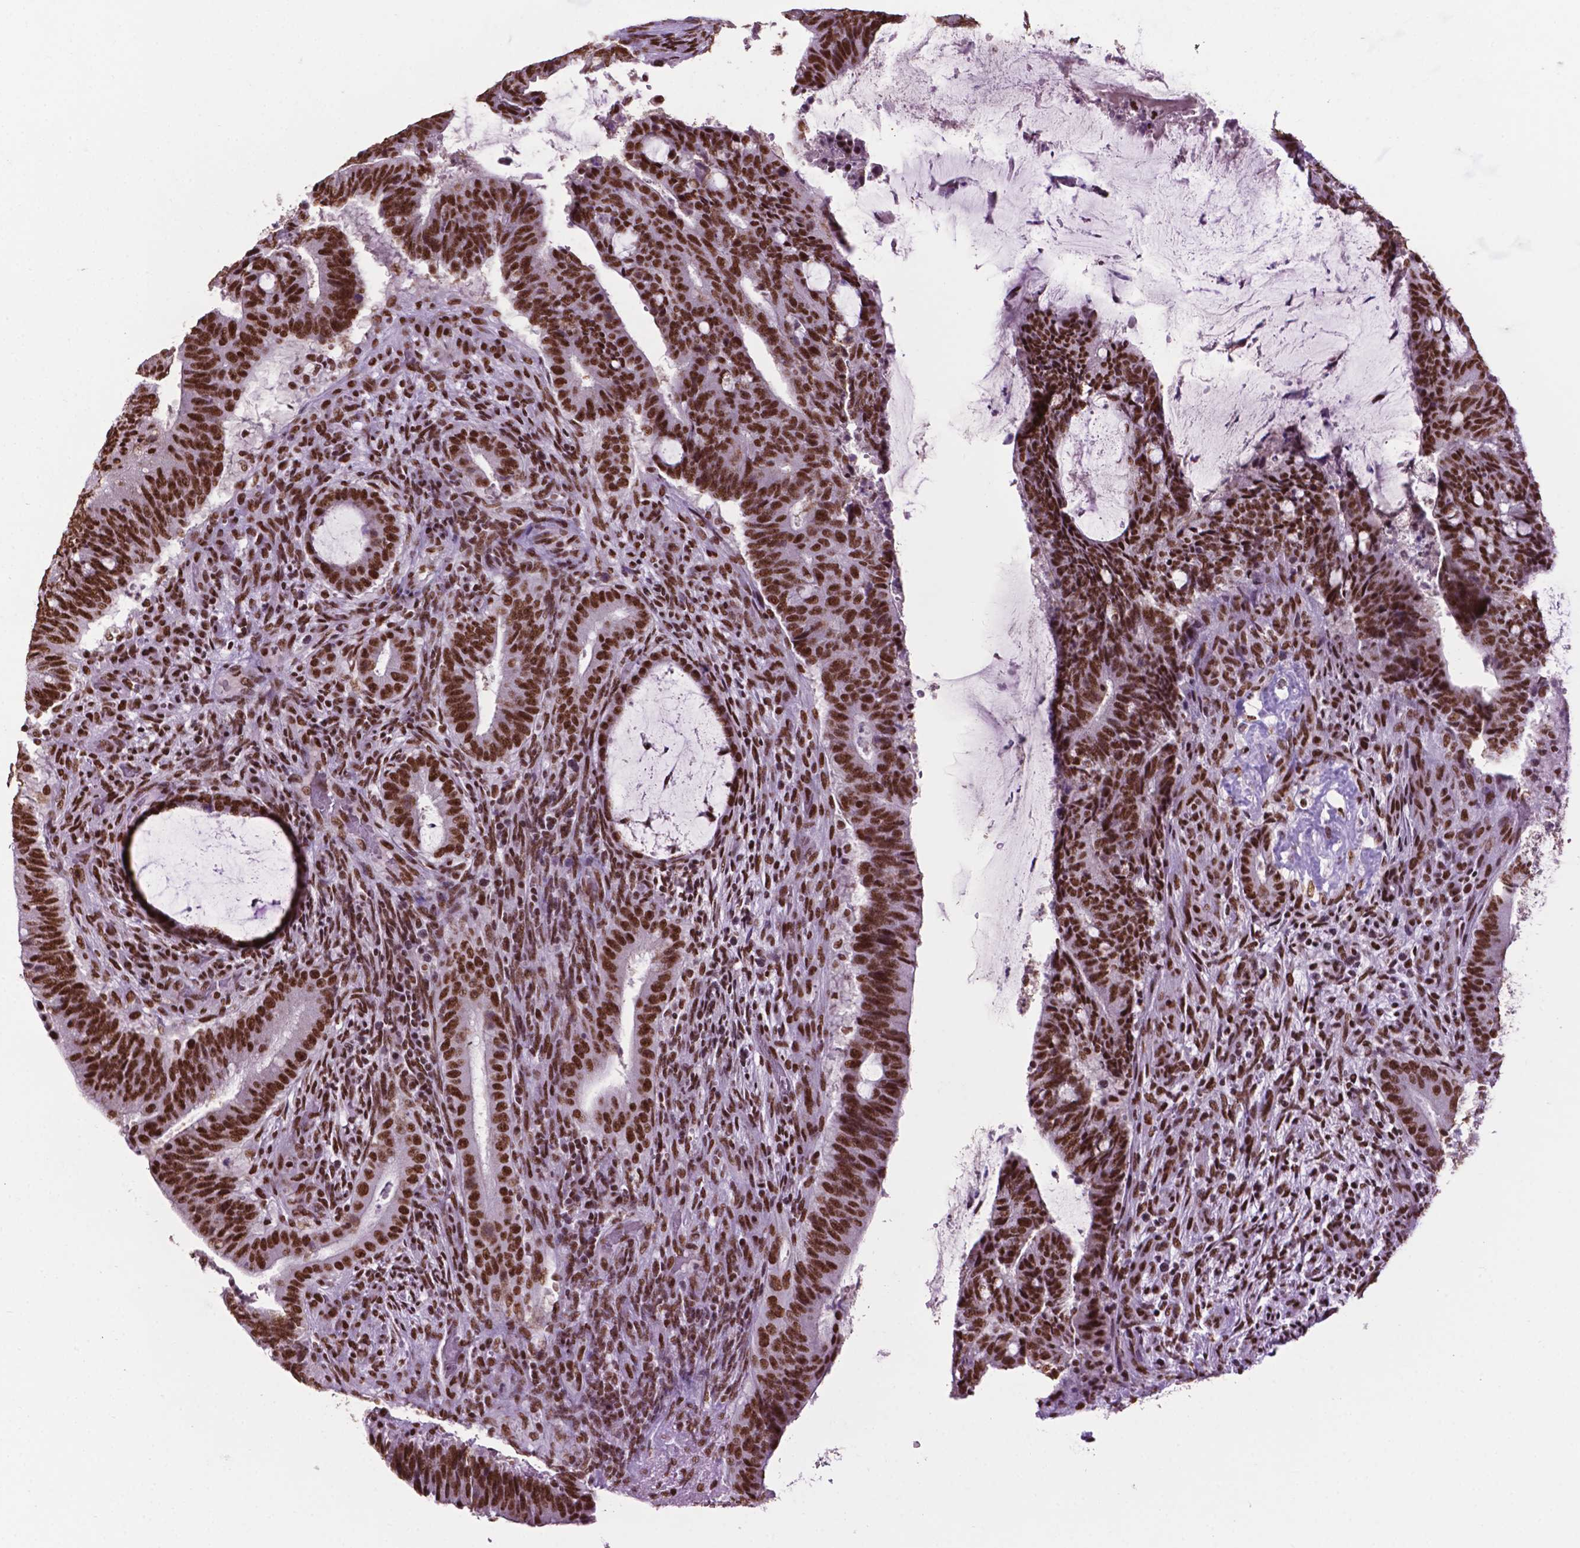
{"staining": {"intensity": "strong", "quantity": ">75%", "location": "nuclear"}, "tissue": "colorectal cancer", "cell_type": "Tumor cells", "image_type": "cancer", "snomed": [{"axis": "morphology", "description": "Adenocarcinoma, NOS"}, {"axis": "topography", "description": "Colon"}], "caption": "Protein staining of colorectal cancer tissue demonstrates strong nuclear positivity in about >75% of tumor cells. (IHC, brightfield microscopy, high magnification).", "gene": "CCAR2", "patient": {"sex": "female", "age": 43}}